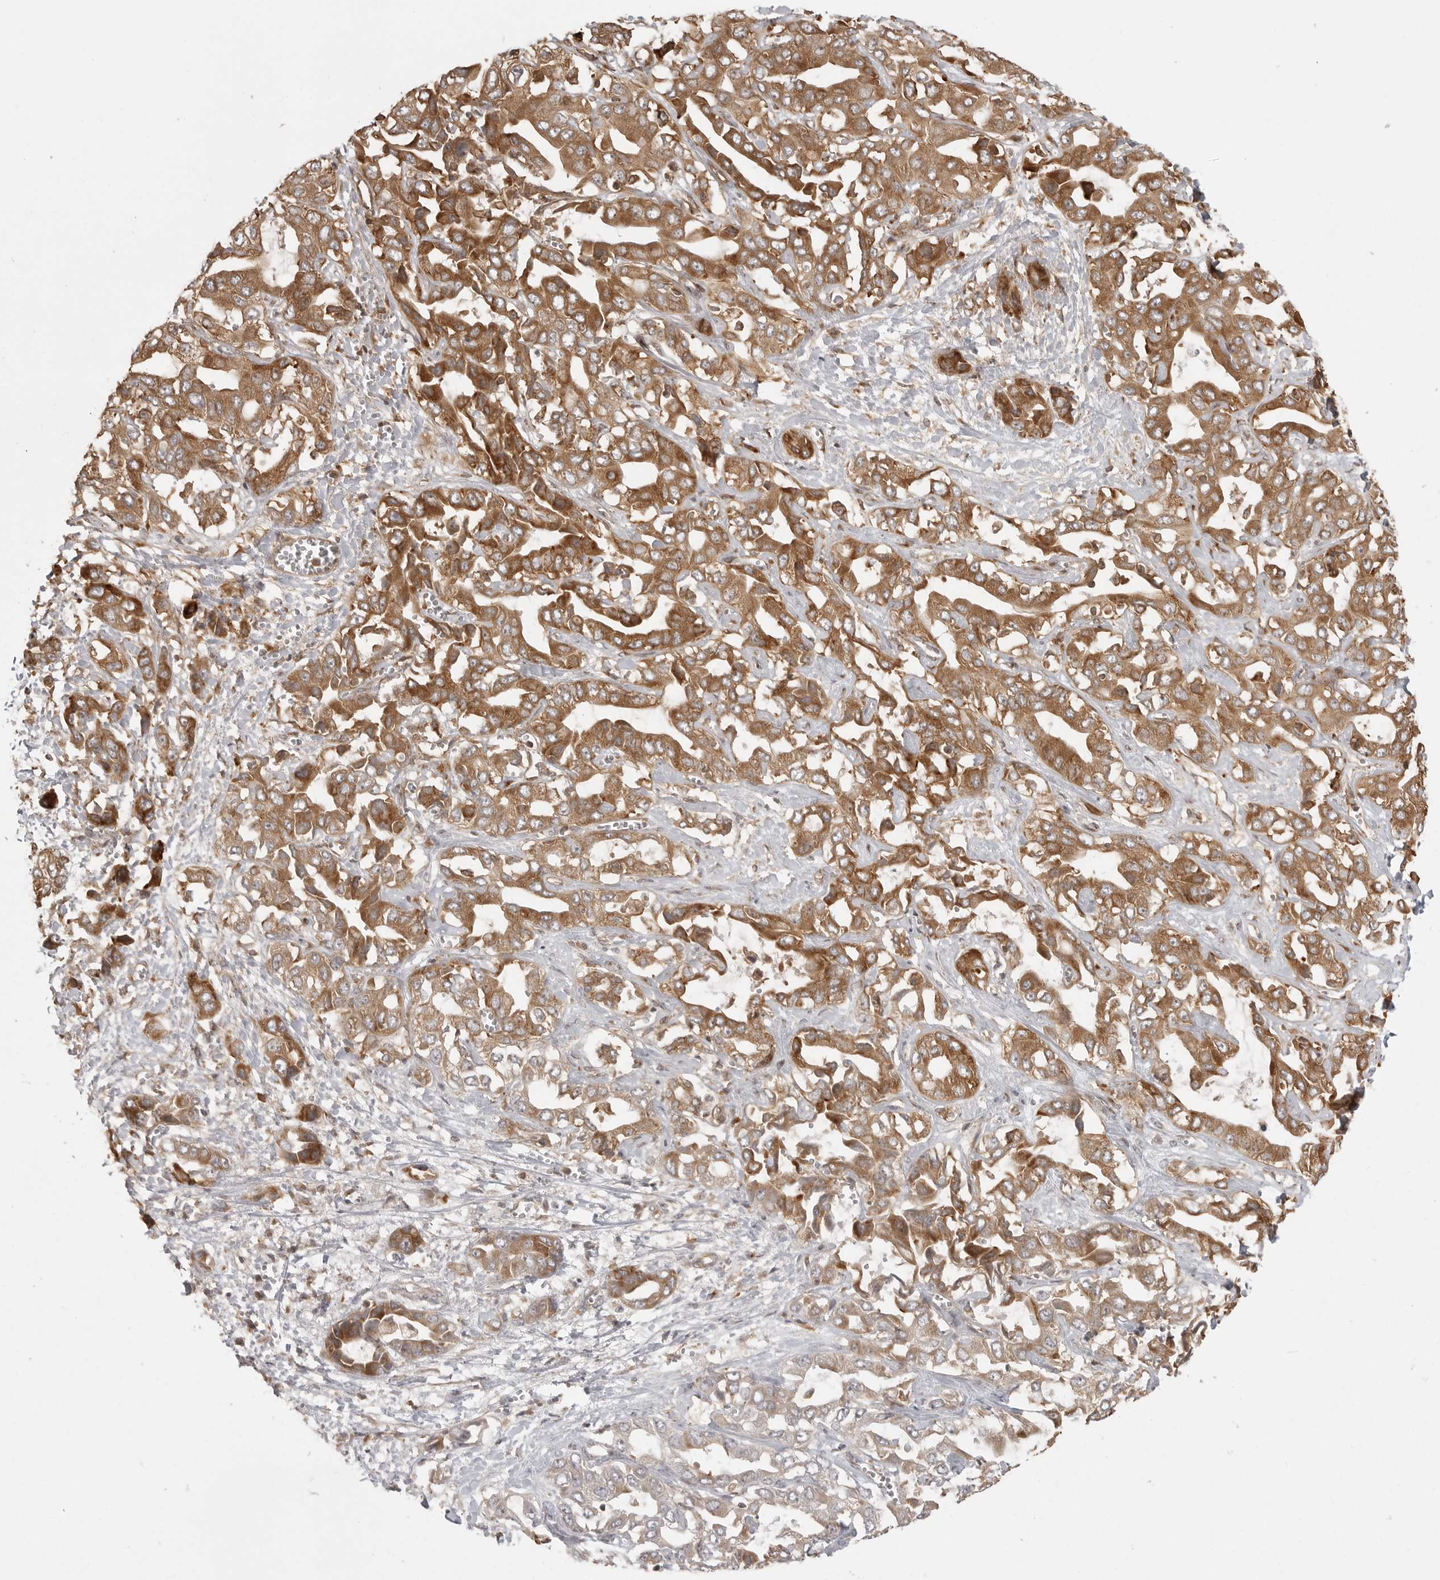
{"staining": {"intensity": "moderate", "quantity": ">75%", "location": "cytoplasmic/membranous"}, "tissue": "liver cancer", "cell_type": "Tumor cells", "image_type": "cancer", "snomed": [{"axis": "morphology", "description": "Cholangiocarcinoma"}, {"axis": "topography", "description": "Liver"}], "caption": "The photomicrograph reveals immunohistochemical staining of liver cancer (cholangiocarcinoma). There is moderate cytoplasmic/membranous positivity is present in approximately >75% of tumor cells. The staining was performed using DAB, with brown indicating positive protein expression. Nuclei are stained blue with hematoxylin.", "gene": "FAT3", "patient": {"sex": "female", "age": 52}}